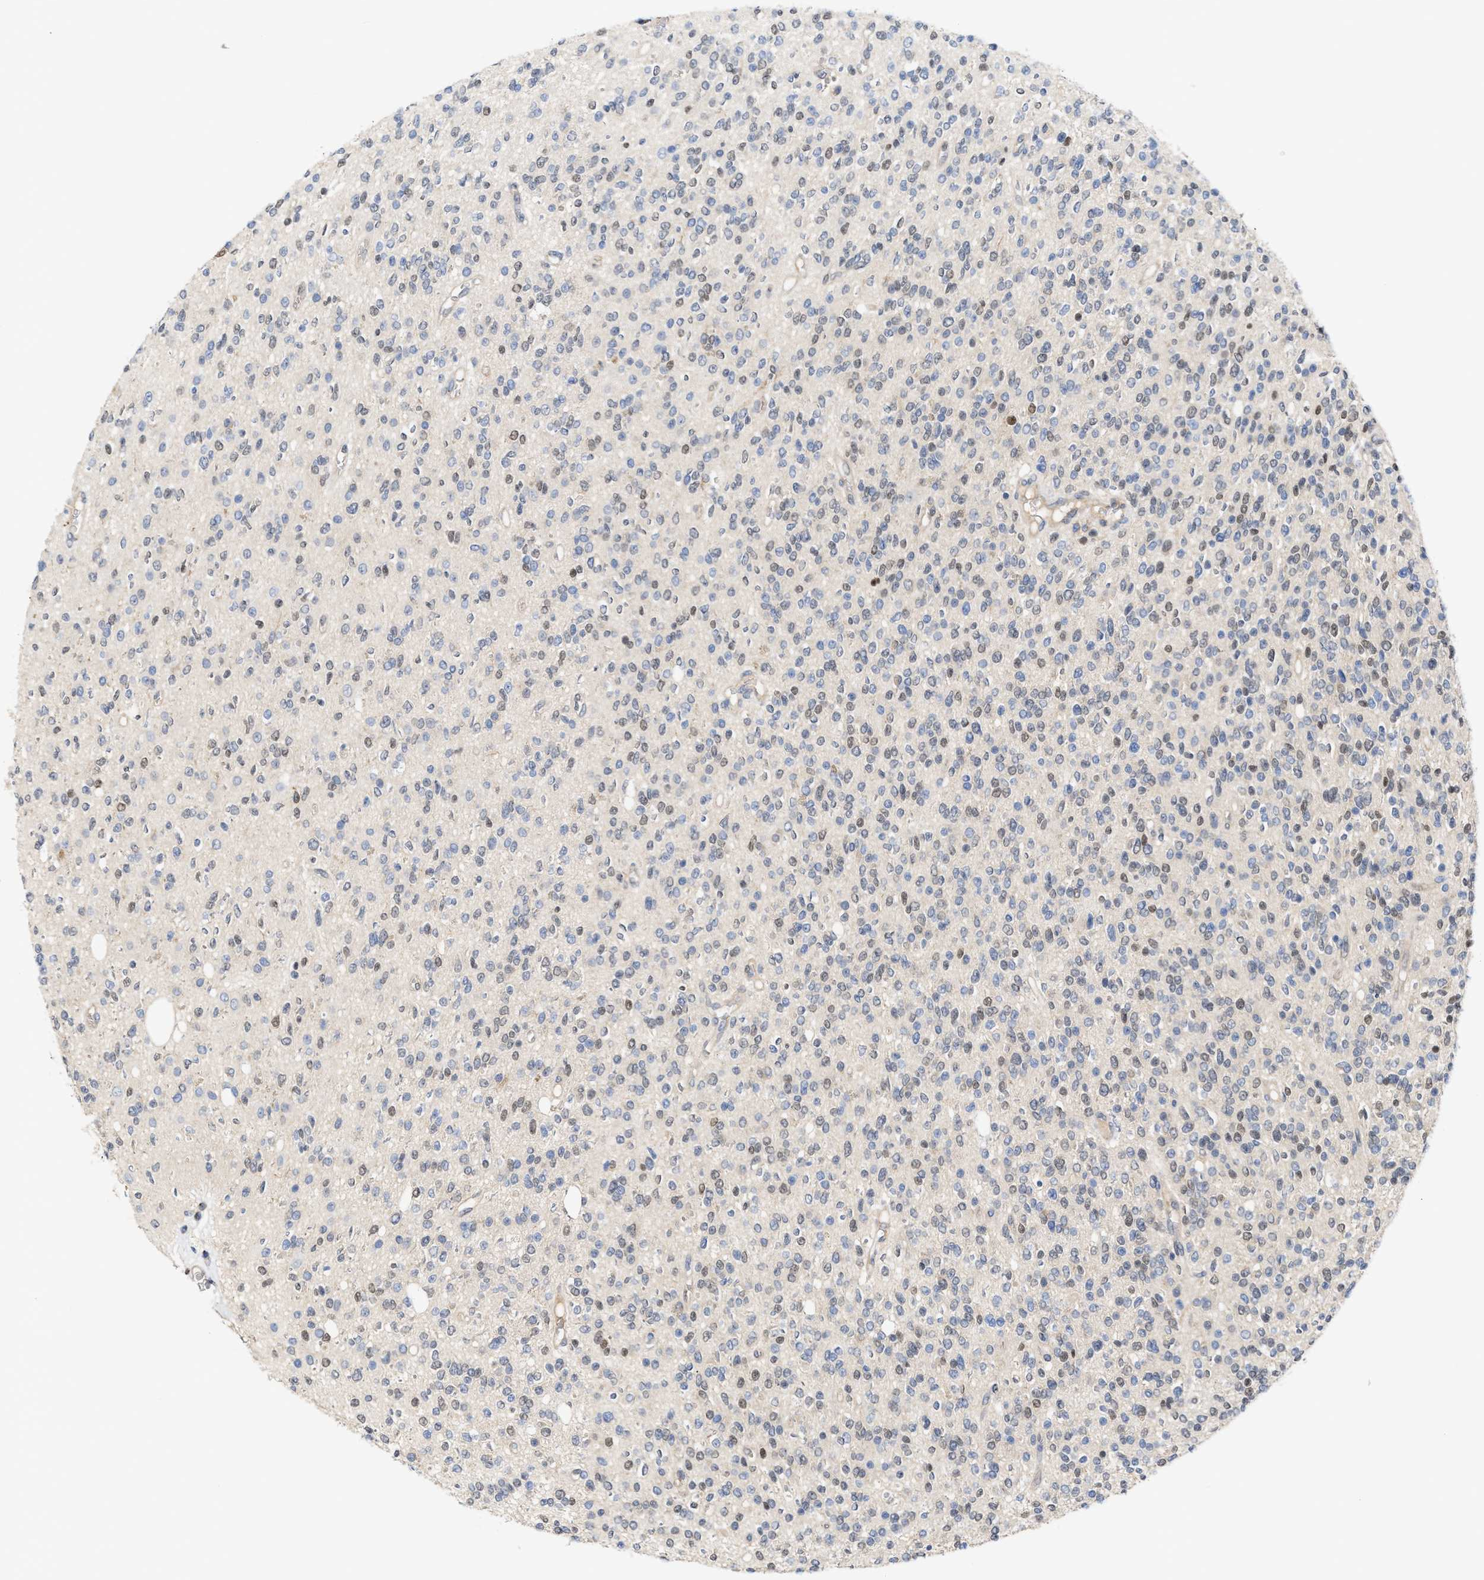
{"staining": {"intensity": "weak", "quantity": "25%-75%", "location": "nuclear"}, "tissue": "glioma", "cell_type": "Tumor cells", "image_type": "cancer", "snomed": [{"axis": "morphology", "description": "Glioma, malignant, High grade"}, {"axis": "topography", "description": "Brain"}], "caption": "Tumor cells show low levels of weak nuclear staining in about 25%-75% of cells in human glioma.", "gene": "BBLN", "patient": {"sex": "male", "age": 34}}